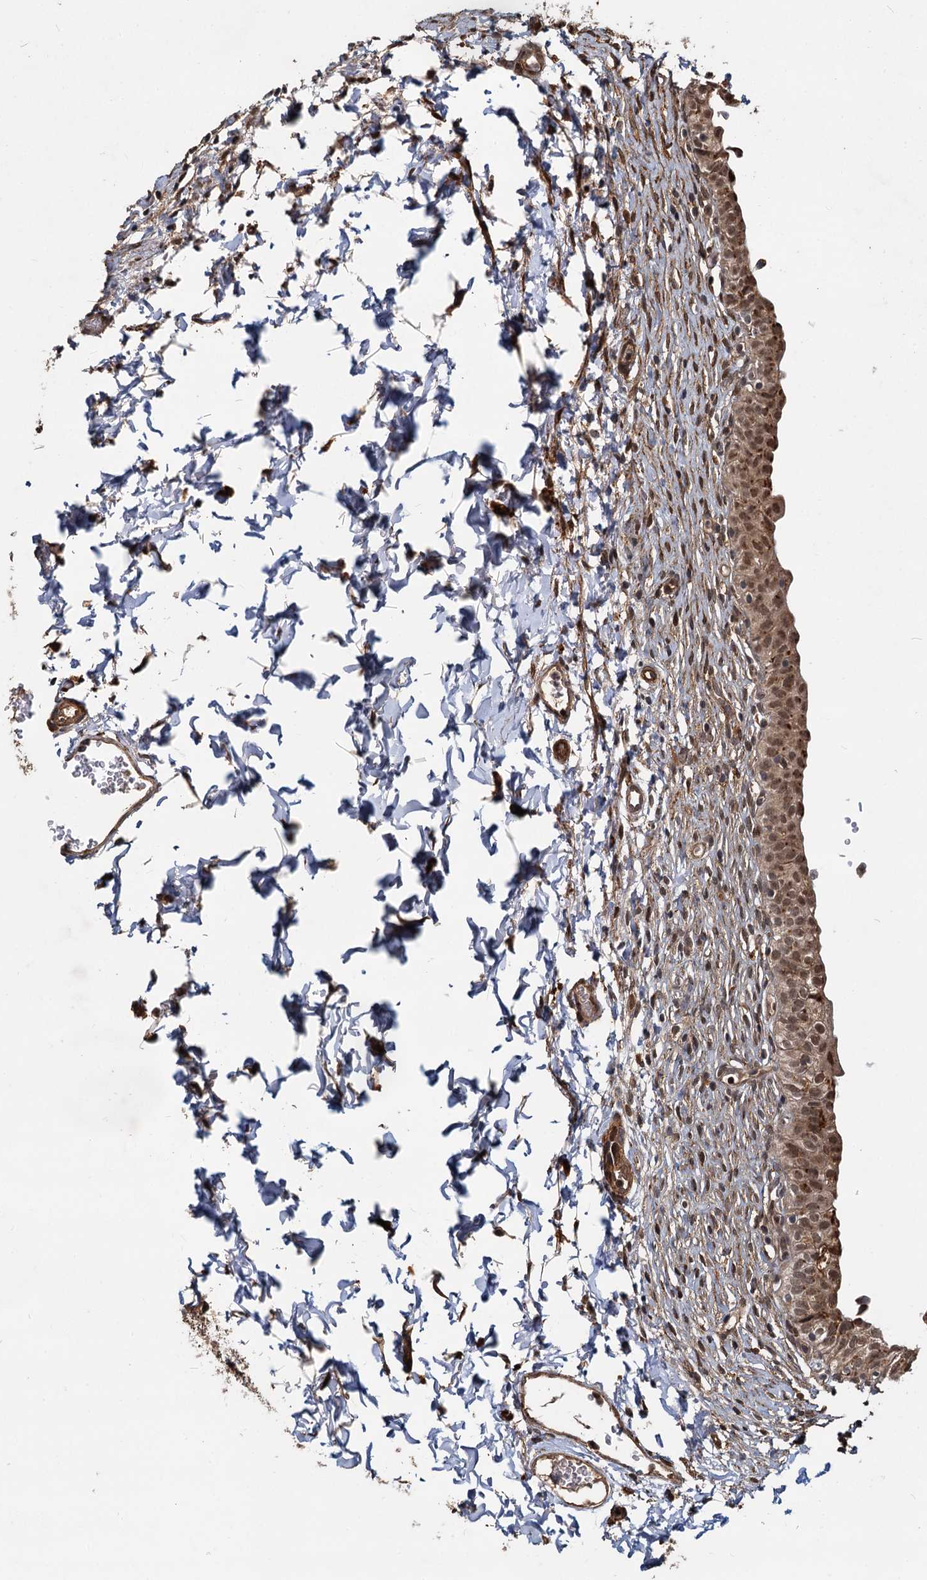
{"staining": {"intensity": "moderate", "quantity": ">75%", "location": "cytoplasmic/membranous,nuclear"}, "tissue": "urinary bladder", "cell_type": "Urothelial cells", "image_type": "normal", "snomed": [{"axis": "morphology", "description": "Normal tissue, NOS"}, {"axis": "topography", "description": "Urinary bladder"}], "caption": "Benign urinary bladder was stained to show a protein in brown. There is medium levels of moderate cytoplasmic/membranous,nuclear staining in approximately >75% of urothelial cells. The staining is performed using DAB (3,3'-diaminobenzidine) brown chromogen to label protein expression. The nuclei are counter-stained blue using hematoxylin.", "gene": "TRIM23", "patient": {"sex": "male", "age": 55}}